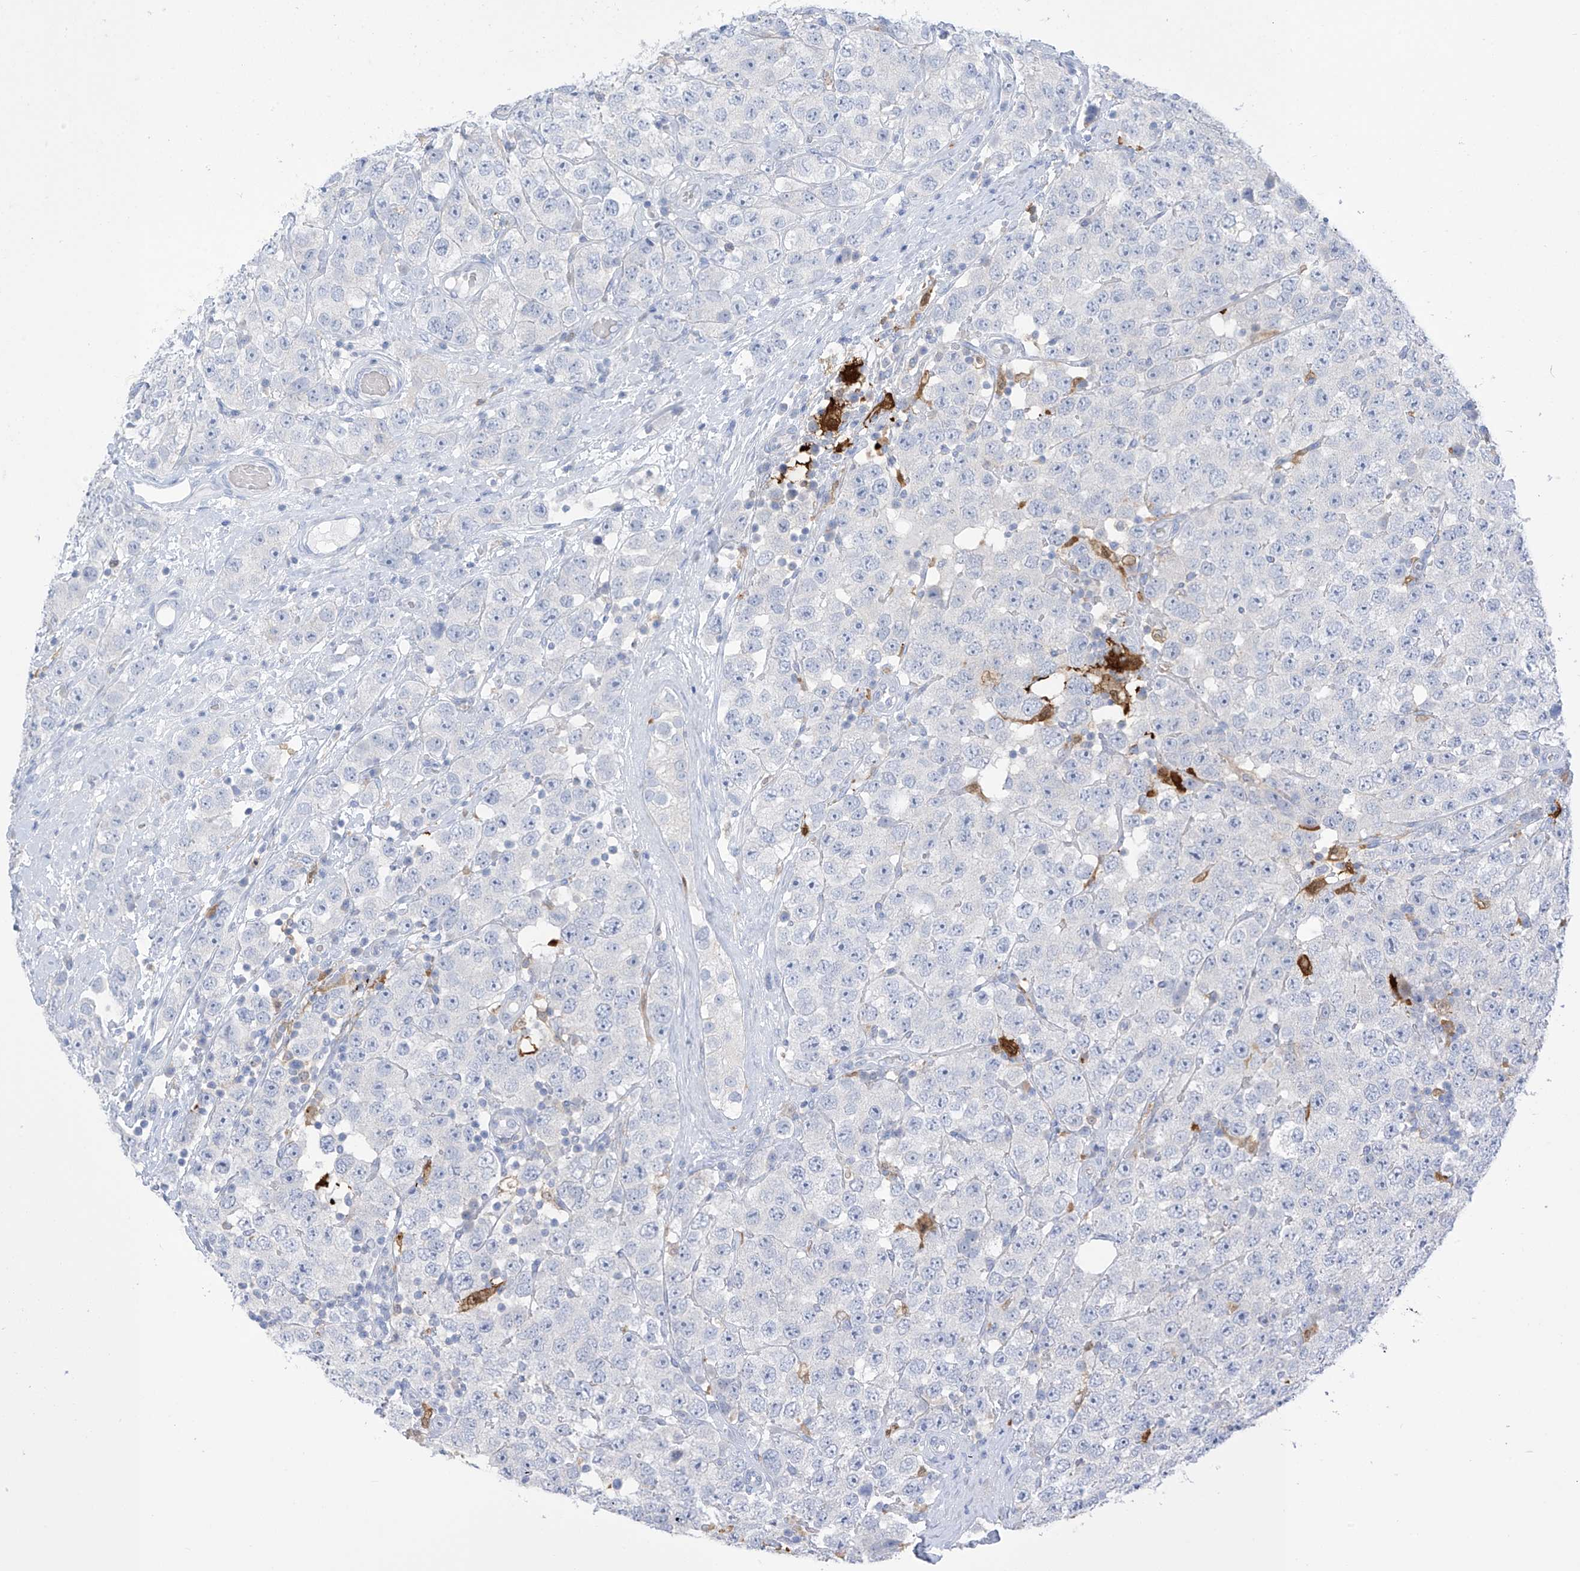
{"staining": {"intensity": "negative", "quantity": "none", "location": "none"}, "tissue": "testis cancer", "cell_type": "Tumor cells", "image_type": "cancer", "snomed": [{"axis": "morphology", "description": "Seminoma, NOS"}, {"axis": "topography", "description": "Testis"}], "caption": "The immunohistochemistry (IHC) image has no significant positivity in tumor cells of testis cancer tissue.", "gene": "TRMT2B", "patient": {"sex": "male", "age": 28}}